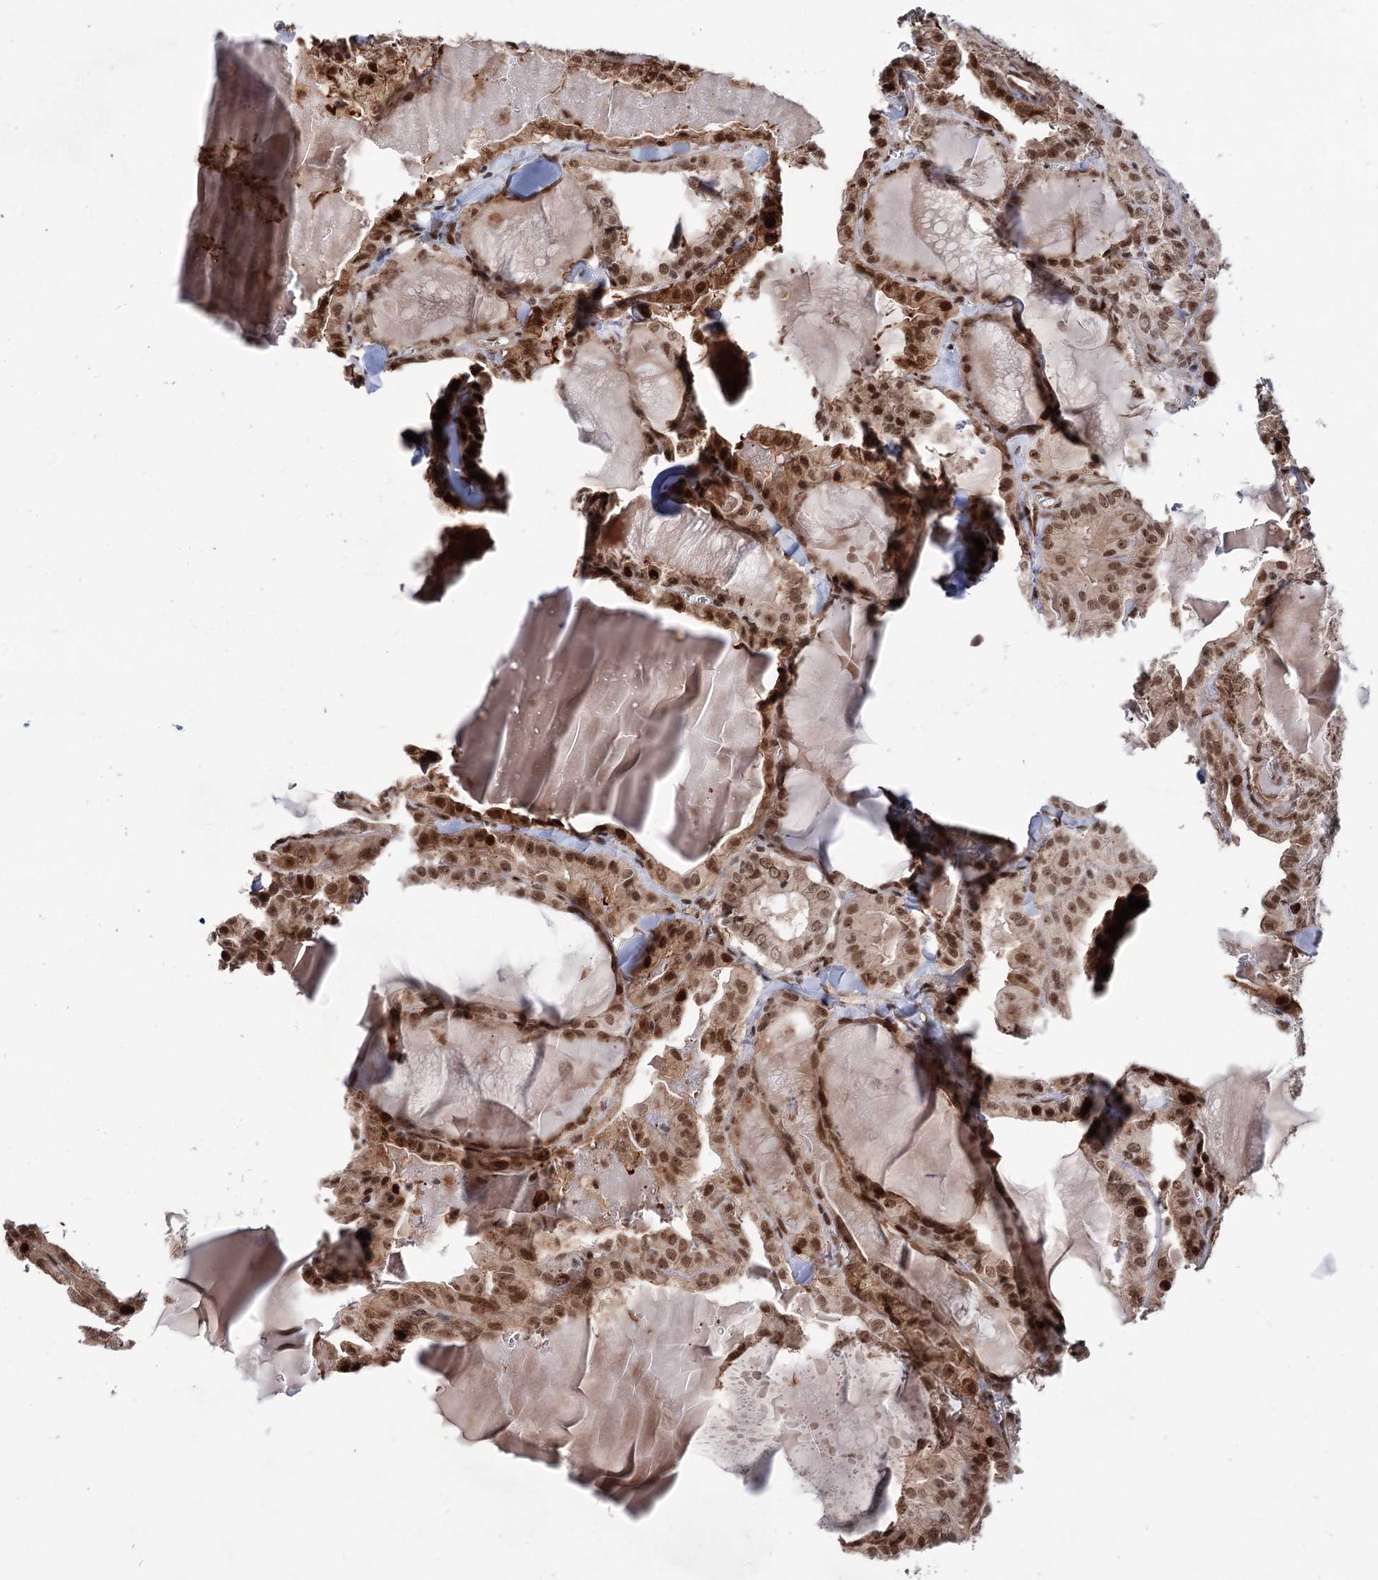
{"staining": {"intensity": "moderate", "quantity": ">75%", "location": "cytoplasmic/membranous,nuclear"}, "tissue": "thyroid cancer", "cell_type": "Tumor cells", "image_type": "cancer", "snomed": [{"axis": "morphology", "description": "Papillary adenocarcinoma, NOS"}, {"axis": "topography", "description": "Thyroid gland"}], "caption": "Protein expression analysis of papillary adenocarcinoma (thyroid) shows moderate cytoplasmic/membranous and nuclear expression in about >75% of tumor cells. (Brightfield microscopy of DAB IHC at high magnification).", "gene": "MAML1", "patient": {"sex": "male", "age": 52}}